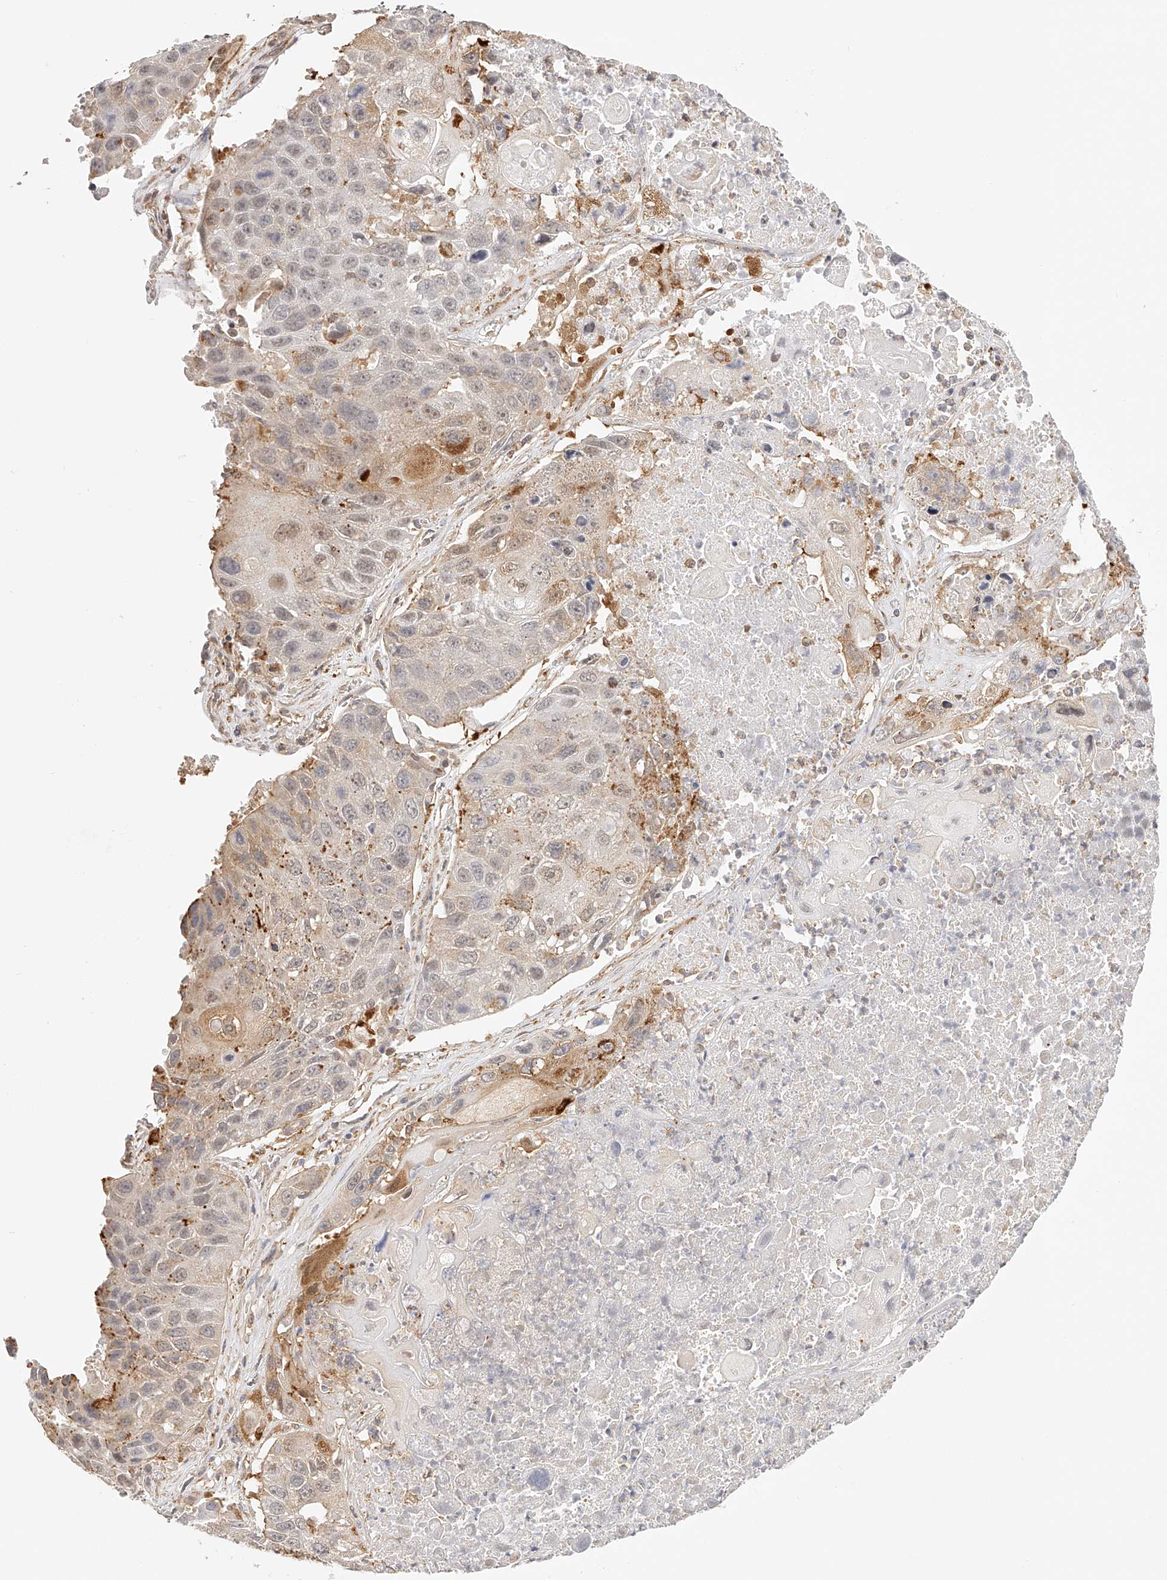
{"staining": {"intensity": "weak", "quantity": "25%-75%", "location": "cytoplasmic/membranous,nuclear"}, "tissue": "lung cancer", "cell_type": "Tumor cells", "image_type": "cancer", "snomed": [{"axis": "morphology", "description": "Squamous cell carcinoma, NOS"}, {"axis": "topography", "description": "Lung"}], "caption": "Lung cancer (squamous cell carcinoma) tissue shows weak cytoplasmic/membranous and nuclear positivity in approximately 25%-75% of tumor cells Using DAB (3,3'-diaminobenzidine) (brown) and hematoxylin (blue) stains, captured at high magnification using brightfield microscopy.", "gene": "SYNC", "patient": {"sex": "male", "age": 61}}